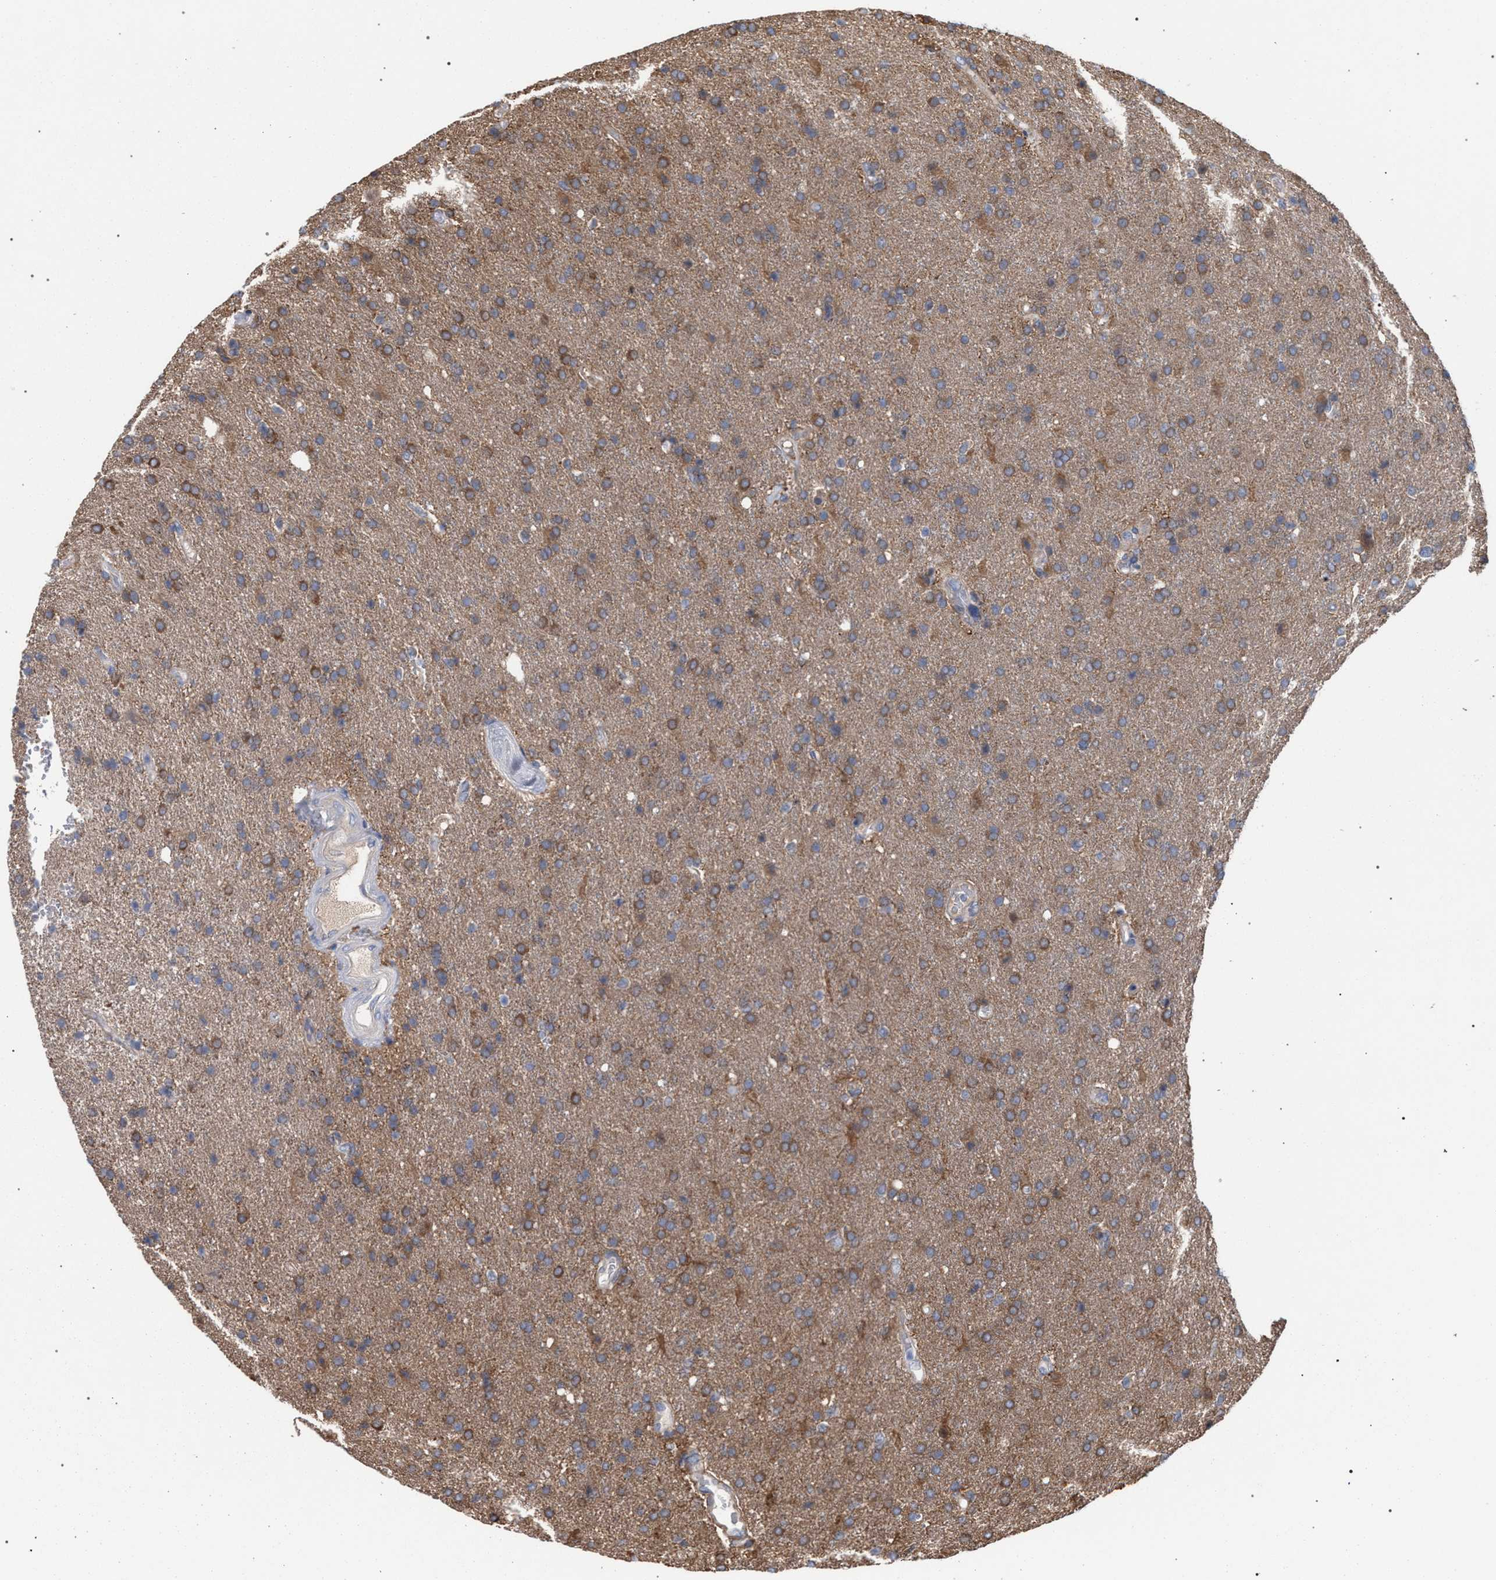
{"staining": {"intensity": "moderate", "quantity": ">75%", "location": "cytoplasmic/membranous"}, "tissue": "glioma", "cell_type": "Tumor cells", "image_type": "cancer", "snomed": [{"axis": "morphology", "description": "Glioma, malignant, High grade"}, {"axis": "topography", "description": "Brain"}], "caption": "Protein staining of high-grade glioma (malignant) tissue exhibits moderate cytoplasmic/membranous expression in approximately >75% of tumor cells.", "gene": "FHOD3", "patient": {"sex": "male", "age": 72}}